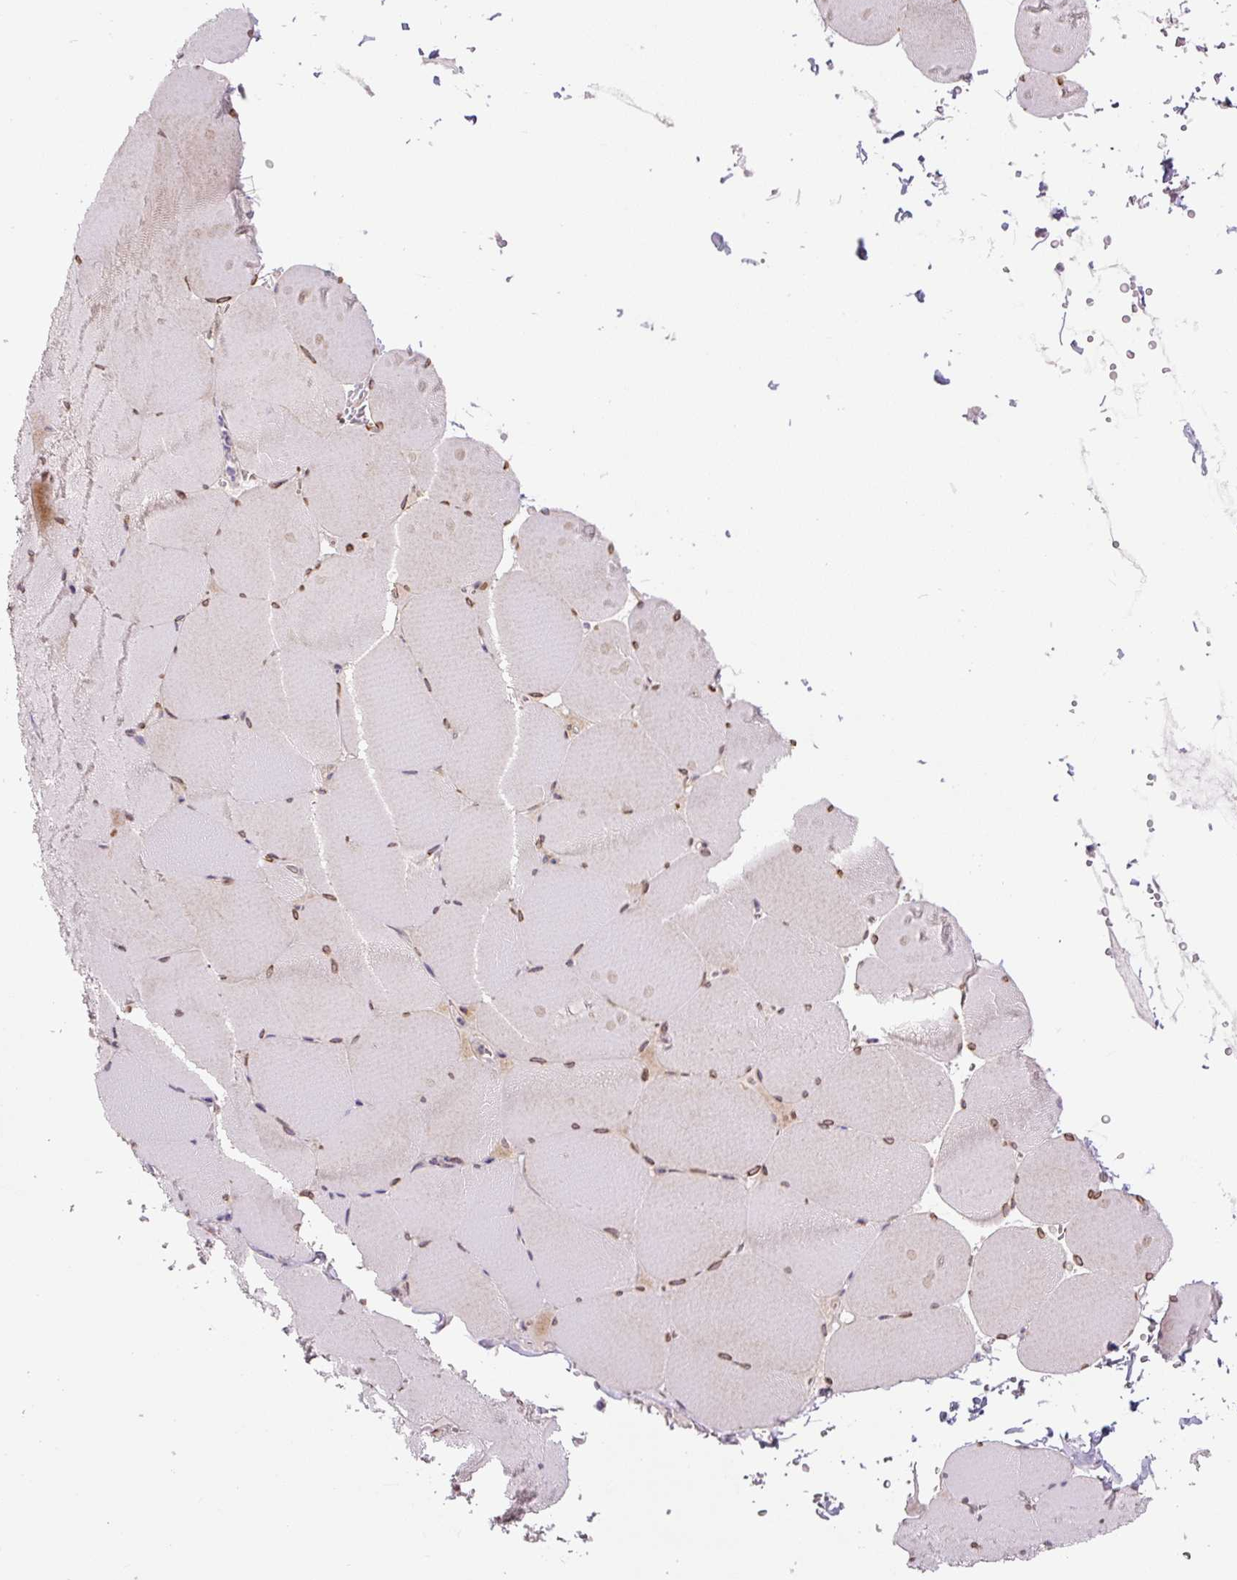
{"staining": {"intensity": "moderate", "quantity": "25%-75%", "location": "cytoplasmic/membranous,nuclear"}, "tissue": "skeletal muscle", "cell_type": "Myocytes", "image_type": "normal", "snomed": [{"axis": "morphology", "description": "Normal tissue, NOS"}, {"axis": "topography", "description": "Skeletal muscle"}, {"axis": "topography", "description": "Head-Neck"}], "caption": "Protein expression analysis of unremarkable human skeletal muscle reveals moderate cytoplasmic/membranous,nuclear positivity in approximately 25%-75% of myocytes. (DAB IHC, brown staining for protein, blue staining for nuclei).", "gene": "PCM1", "patient": {"sex": "male", "age": 66}}